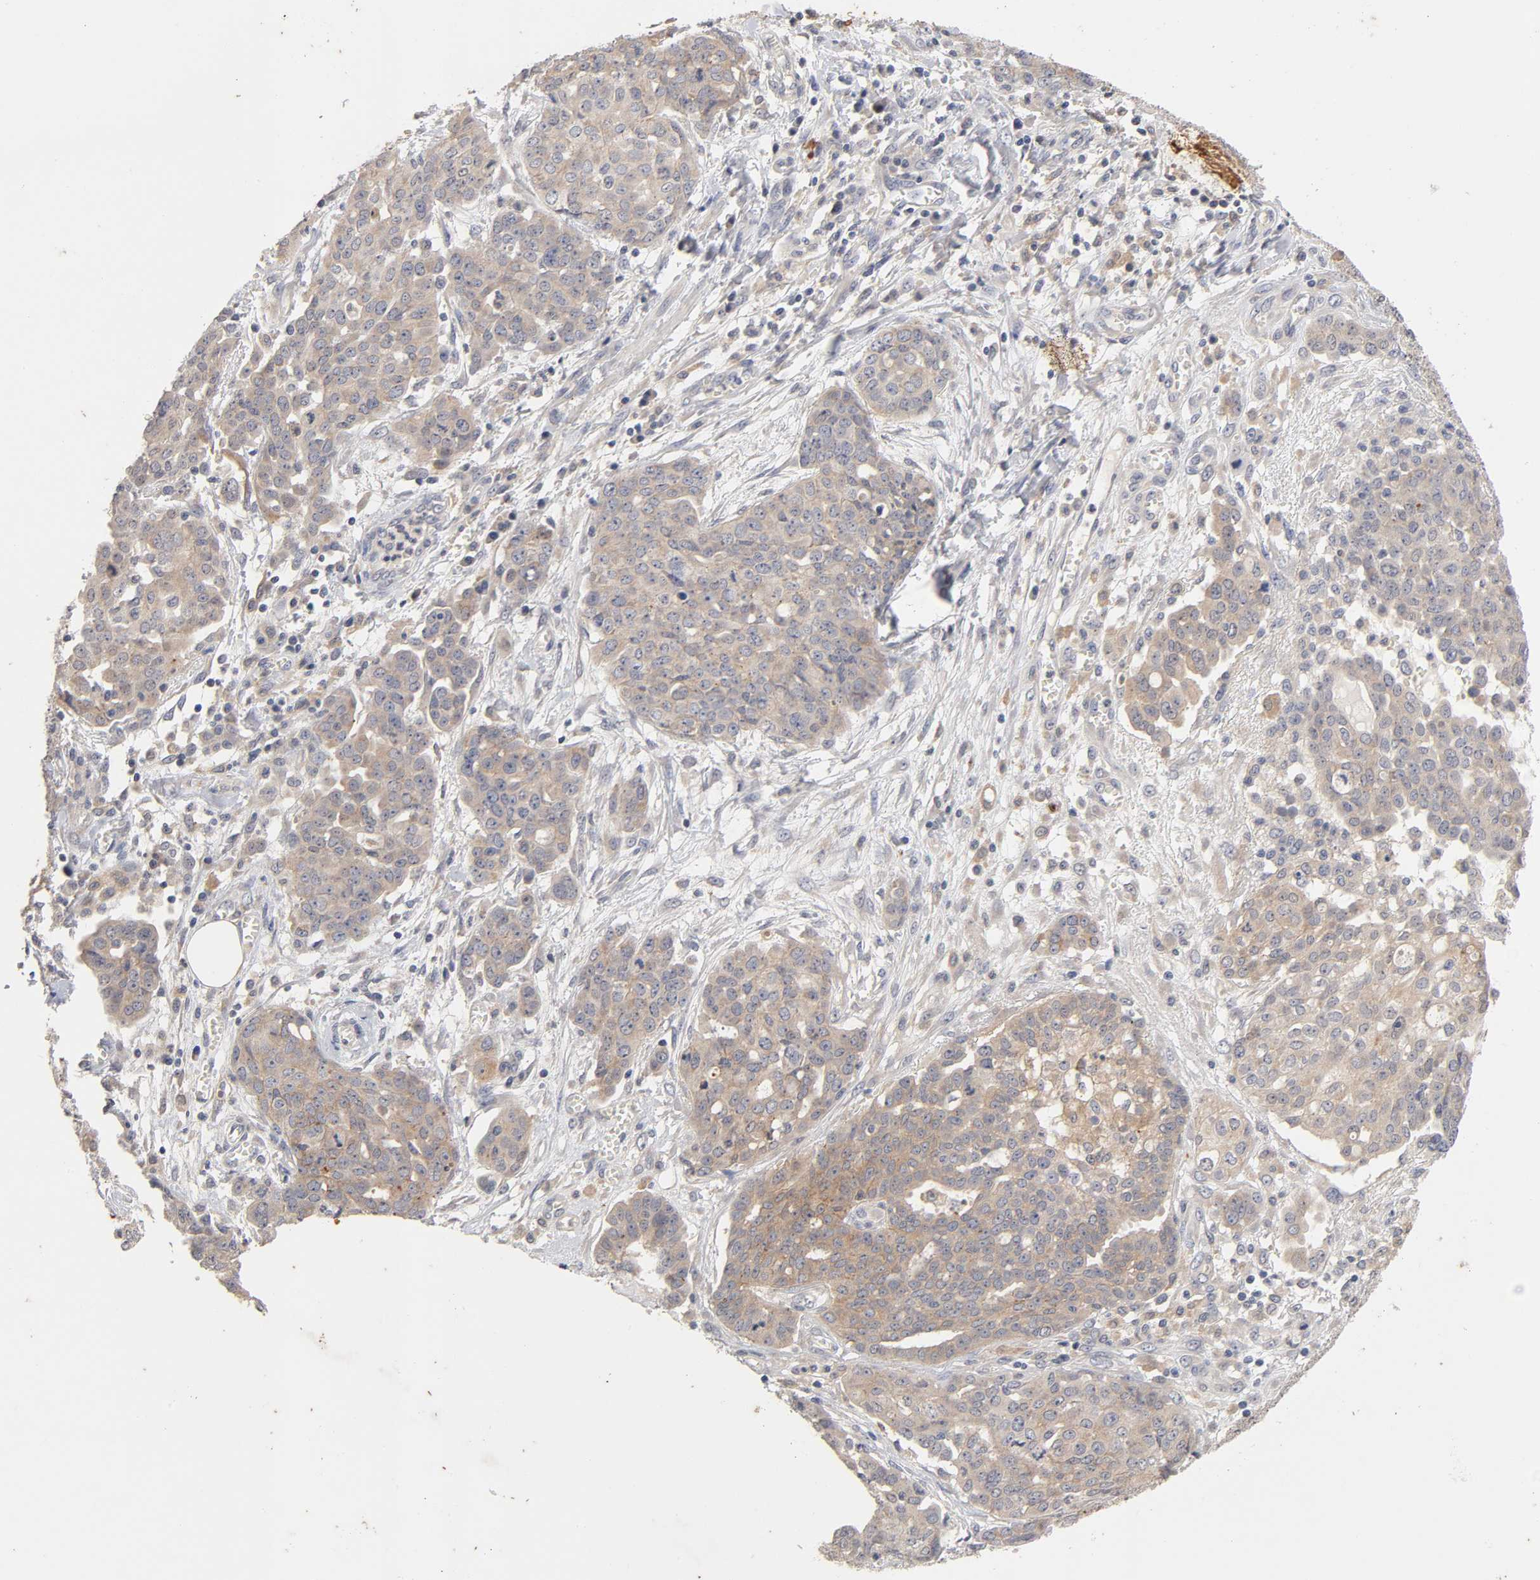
{"staining": {"intensity": "weak", "quantity": ">75%", "location": "cytoplasmic/membranous"}, "tissue": "ovarian cancer", "cell_type": "Tumor cells", "image_type": "cancer", "snomed": [{"axis": "morphology", "description": "Cystadenocarcinoma, serous, NOS"}, {"axis": "topography", "description": "Soft tissue"}, {"axis": "topography", "description": "Ovary"}], "caption": "Serous cystadenocarcinoma (ovarian) stained with a brown dye shows weak cytoplasmic/membranous positive expression in about >75% of tumor cells.", "gene": "CXADR", "patient": {"sex": "female", "age": 57}}